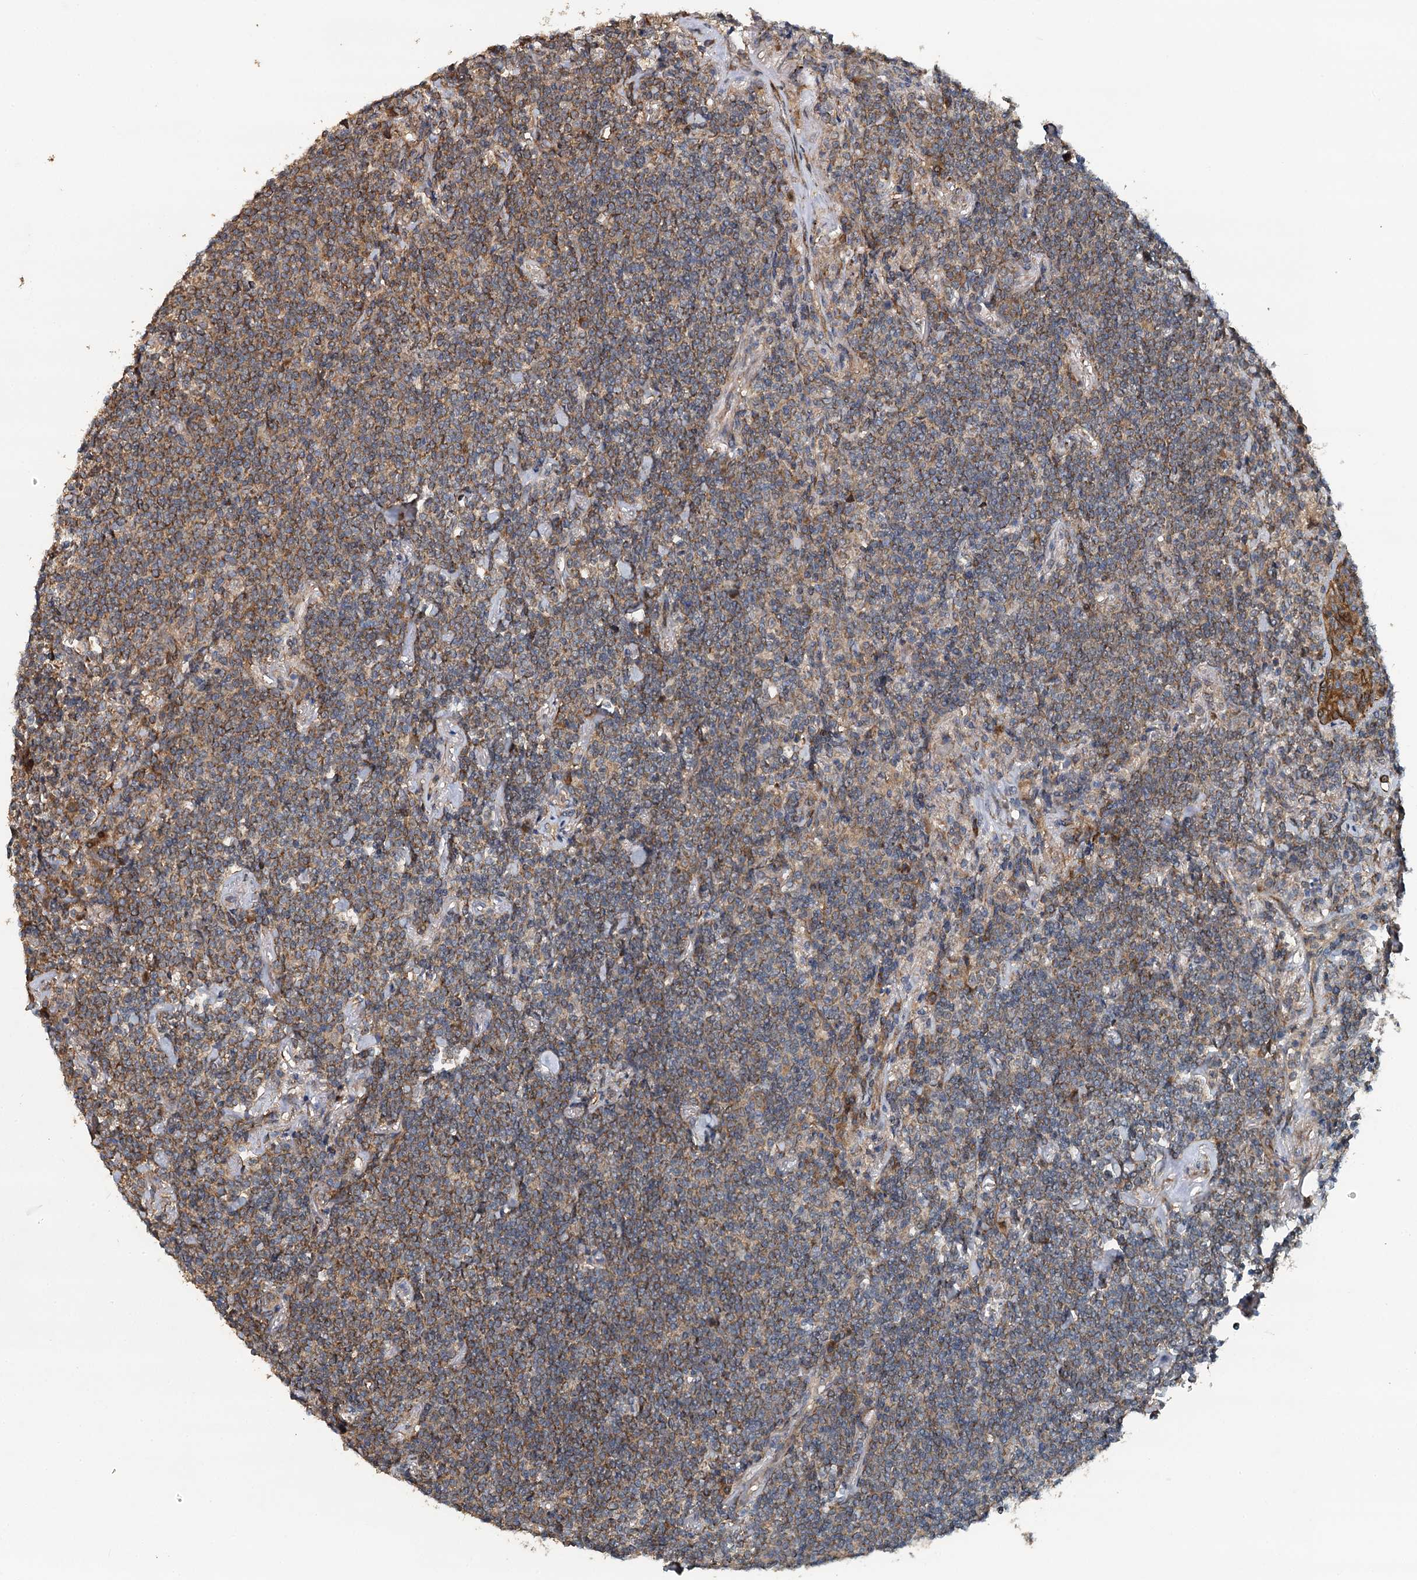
{"staining": {"intensity": "moderate", "quantity": "25%-75%", "location": "cytoplasmic/membranous"}, "tissue": "lymphoma", "cell_type": "Tumor cells", "image_type": "cancer", "snomed": [{"axis": "morphology", "description": "Malignant lymphoma, non-Hodgkin's type, Low grade"}, {"axis": "topography", "description": "Lung"}], "caption": "About 25%-75% of tumor cells in lymphoma display moderate cytoplasmic/membranous protein staining as visualized by brown immunohistochemical staining.", "gene": "LRRK2", "patient": {"sex": "female", "age": 71}}